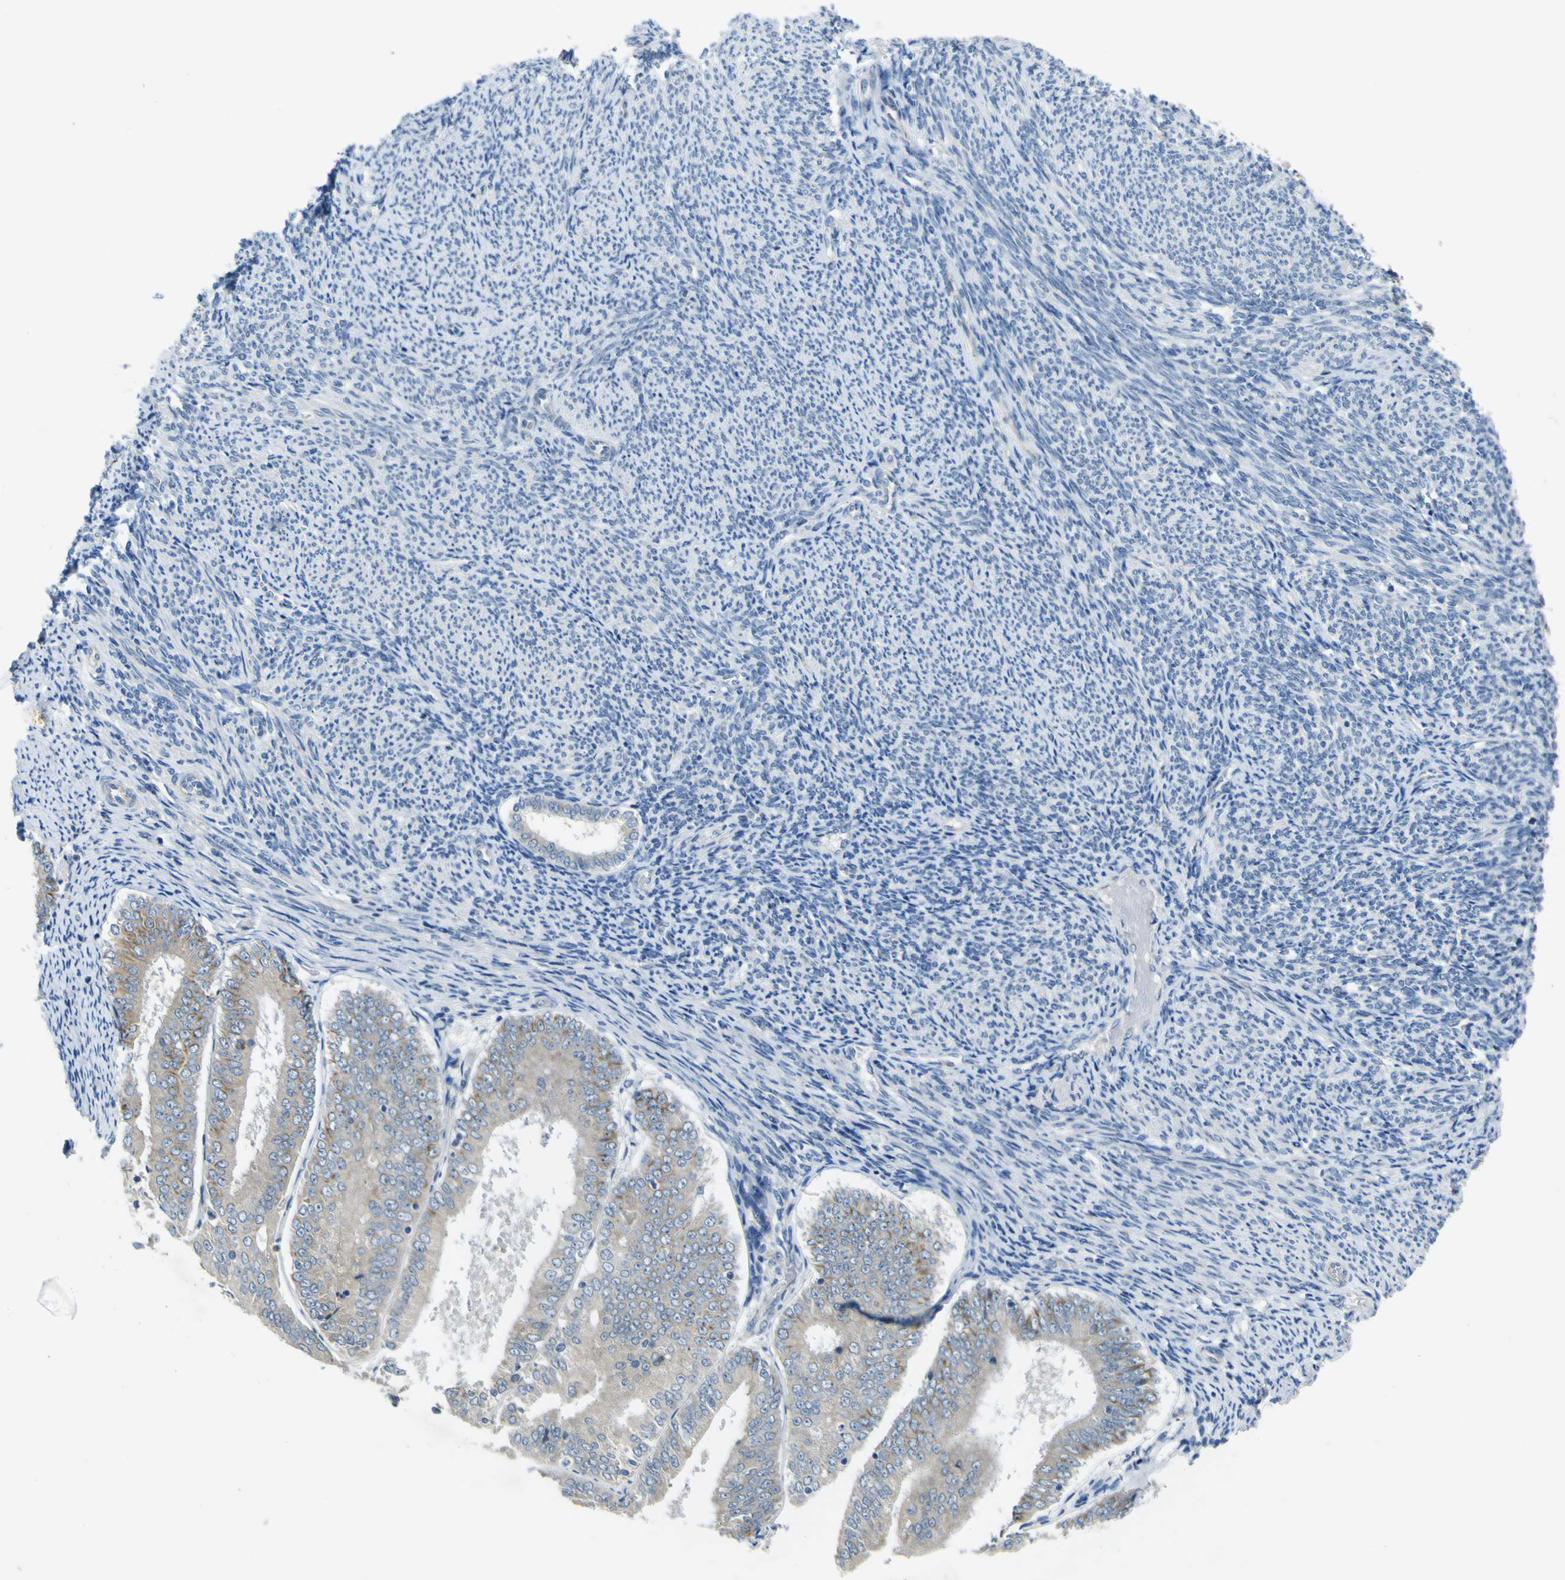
{"staining": {"intensity": "weak", "quantity": "25%-75%", "location": "cytoplasmic/membranous"}, "tissue": "endometrial cancer", "cell_type": "Tumor cells", "image_type": "cancer", "snomed": [{"axis": "morphology", "description": "Adenocarcinoma, NOS"}, {"axis": "topography", "description": "Endometrium"}], "caption": "Immunohistochemical staining of adenocarcinoma (endometrial) exhibits low levels of weak cytoplasmic/membranous protein staining in approximately 25%-75% of tumor cells.", "gene": "LDLR", "patient": {"sex": "female", "age": 63}}